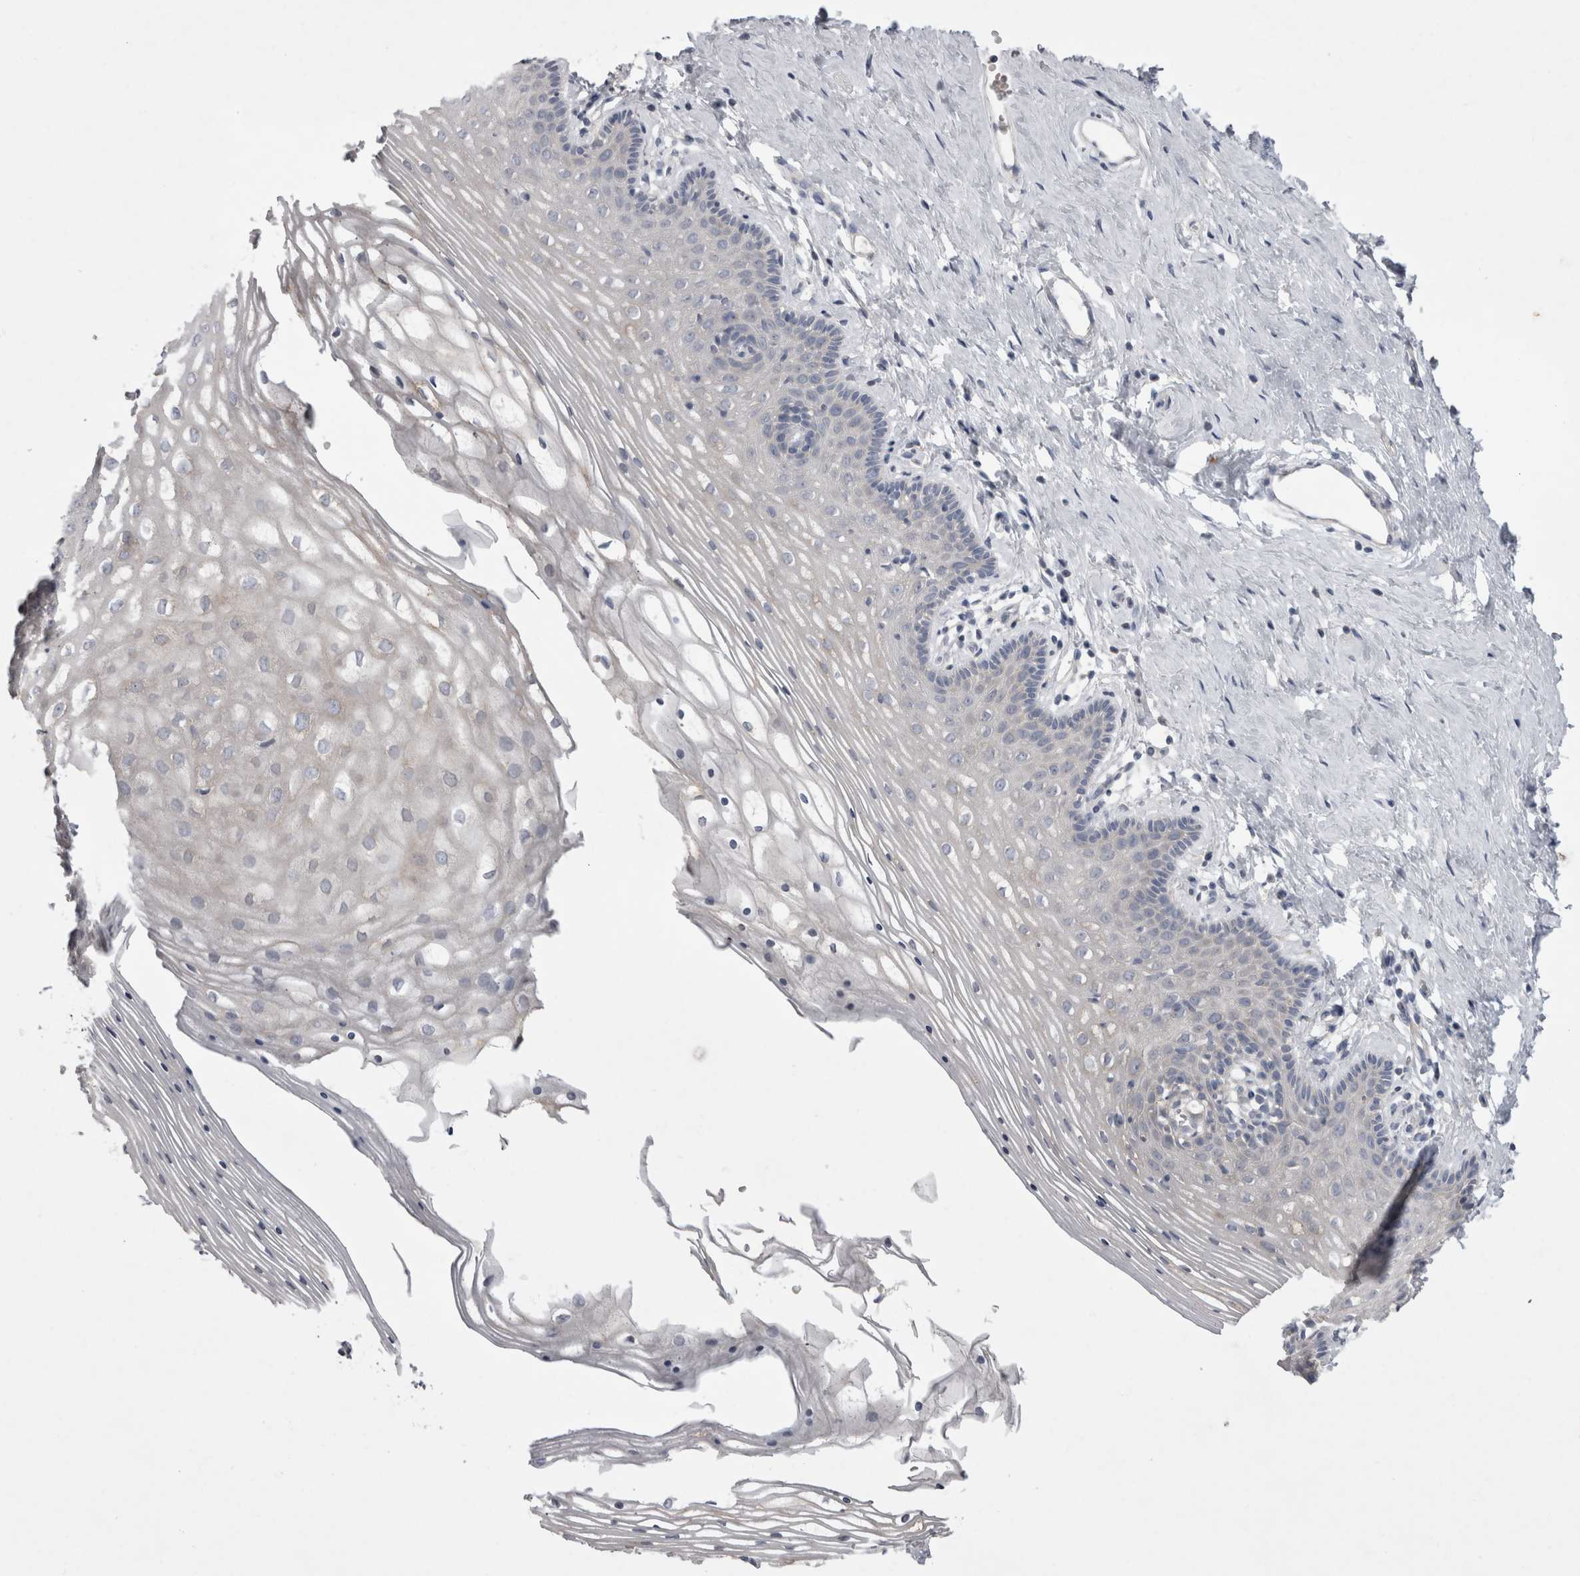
{"staining": {"intensity": "negative", "quantity": "none", "location": "none"}, "tissue": "vagina", "cell_type": "Squamous epithelial cells", "image_type": "normal", "snomed": [{"axis": "morphology", "description": "Normal tissue, NOS"}, {"axis": "topography", "description": "Vagina"}], "caption": "Protein analysis of benign vagina demonstrates no significant positivity in squamous epithelial cells. (IHC, brightfield microscopy, high magnification).", "gene": "LRRC40", "patient": {"sex": "female", "age": 32}}